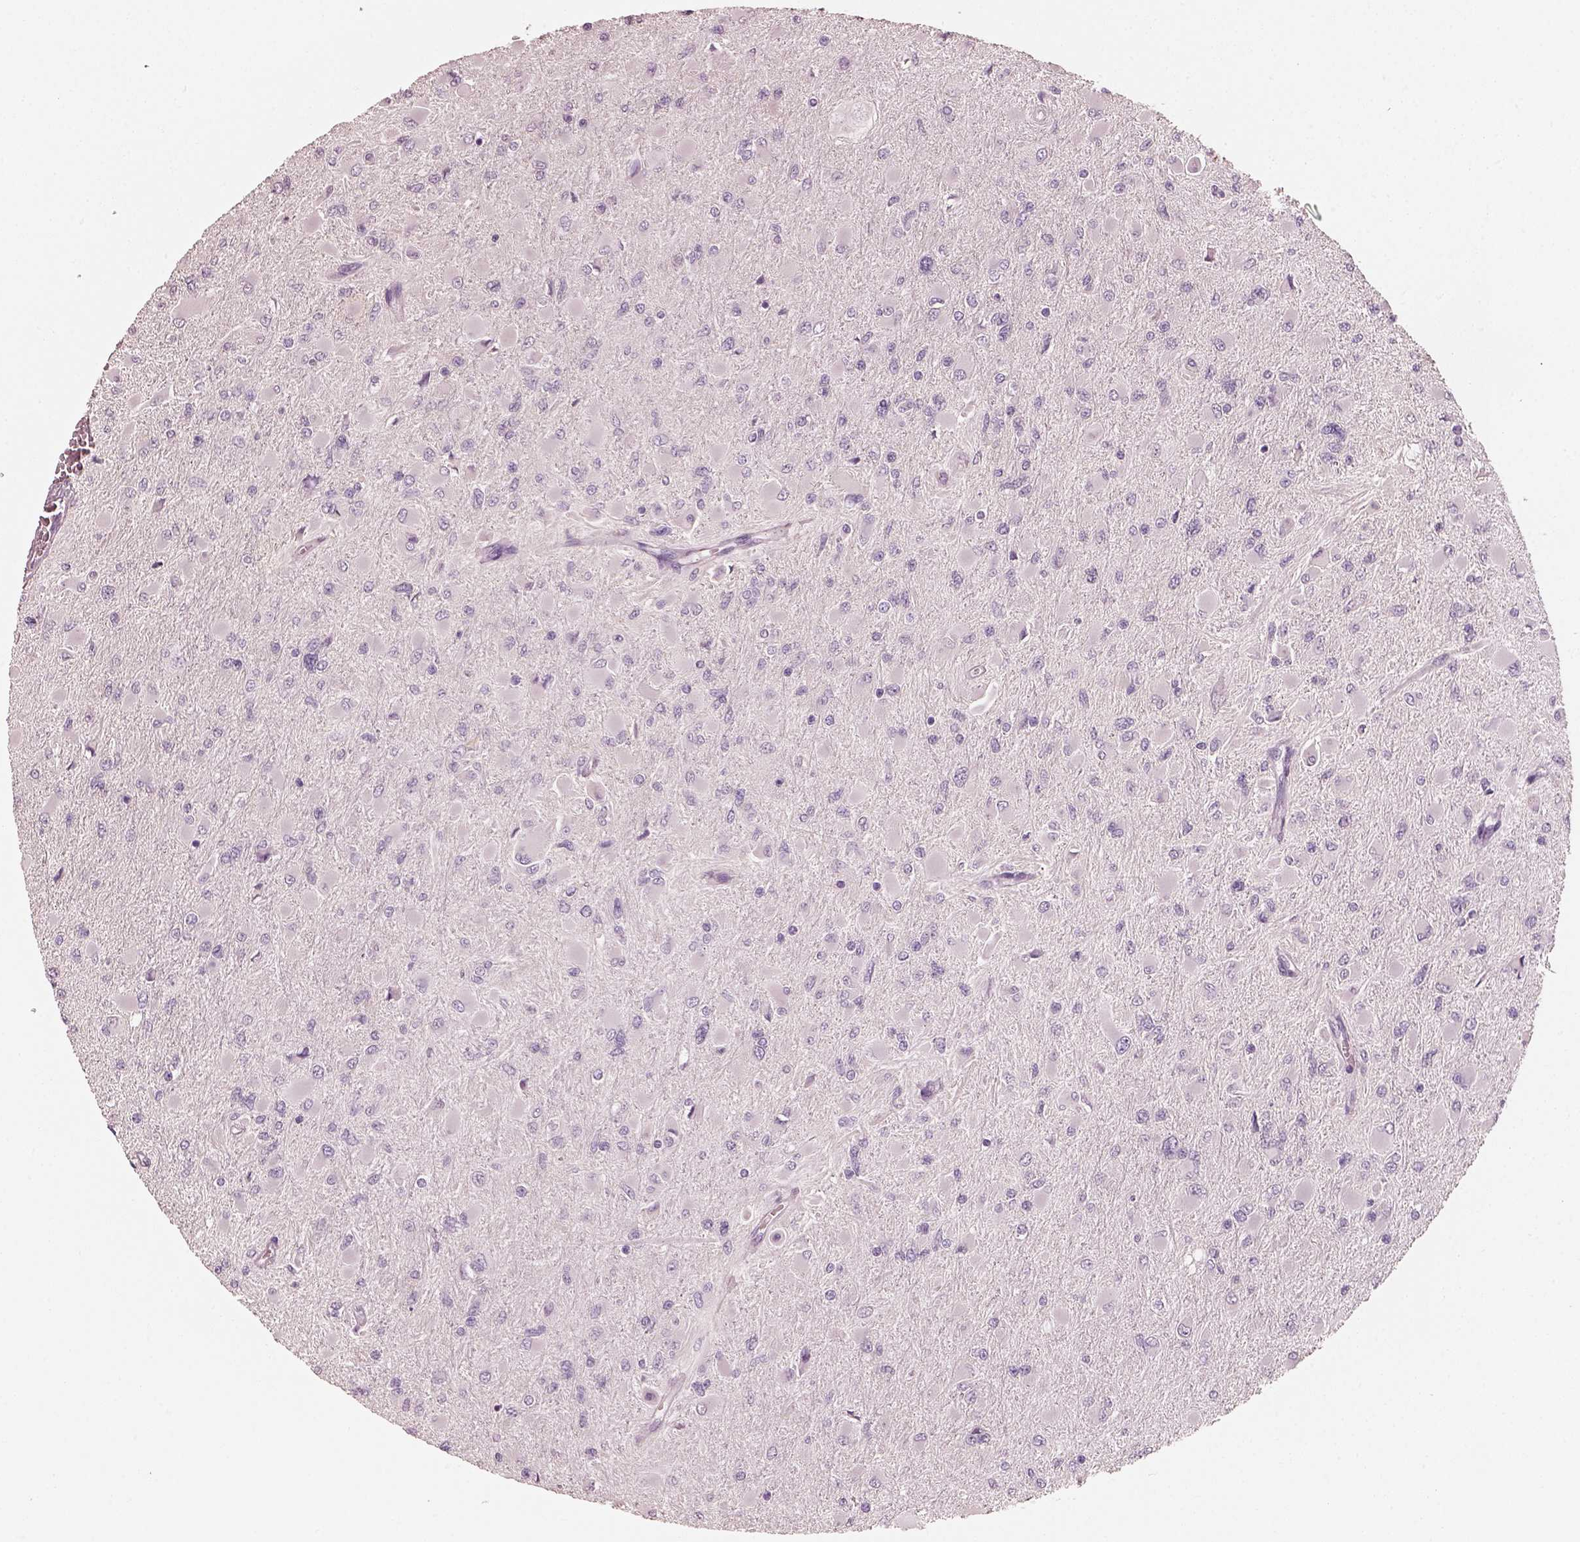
{"staining": {"intensity": "negative", "quantity": "none", "location": "none"}, "tissue": "glioma", "cell_type": "Tumor cells", "image_type": "cancer", "snomed": [{"axis": "morphology", "description": "Glioma, malignant, High grade"}, {"axis": "topography", "description": "Cerebral cortex"}], "caption": "Malignant glioma (high-grade) was stained to show a protein in brown. There is no significant expression in tumor cells.", "gene": "RS1", "patient": {"sex": "female", "age": 36}}